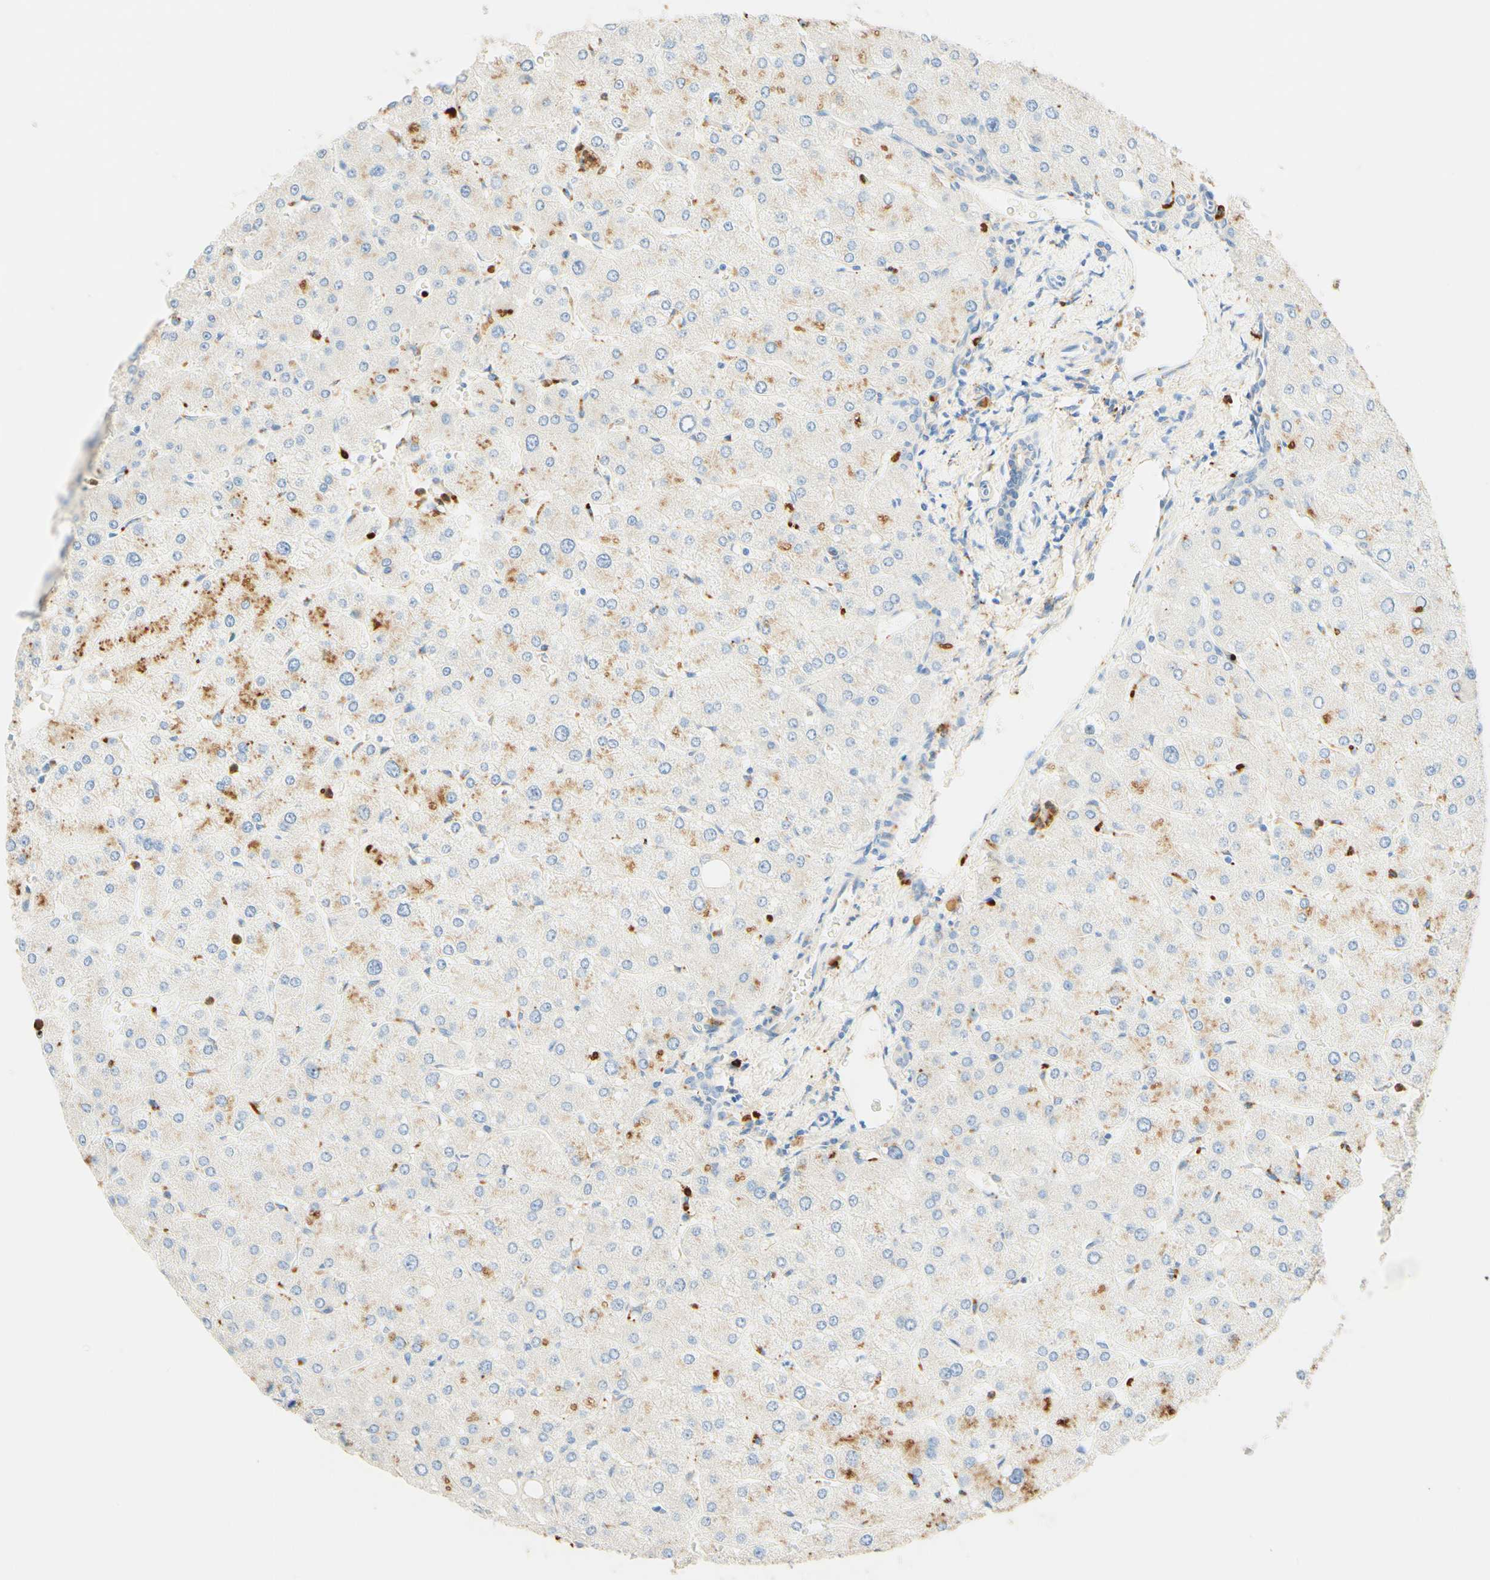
{"staining": {"intensity": "negative", "quantity": "none", "location": "none"}, "tissue": "liver", "cell_type": "Cholangiocytes", "image_type": "normal", "snomed": [{"axis": "morphology", "description": "Normal tissue, NOS"}, {"axis": "topography", "description": "Liver"}], "caption": "Immunohistochemical staining of normal liver shows no significant expression in cholangiocytes. Nuclei are stained in blue.", "gene": "CD63", "patient": {"sex": "male", "age": 55}}